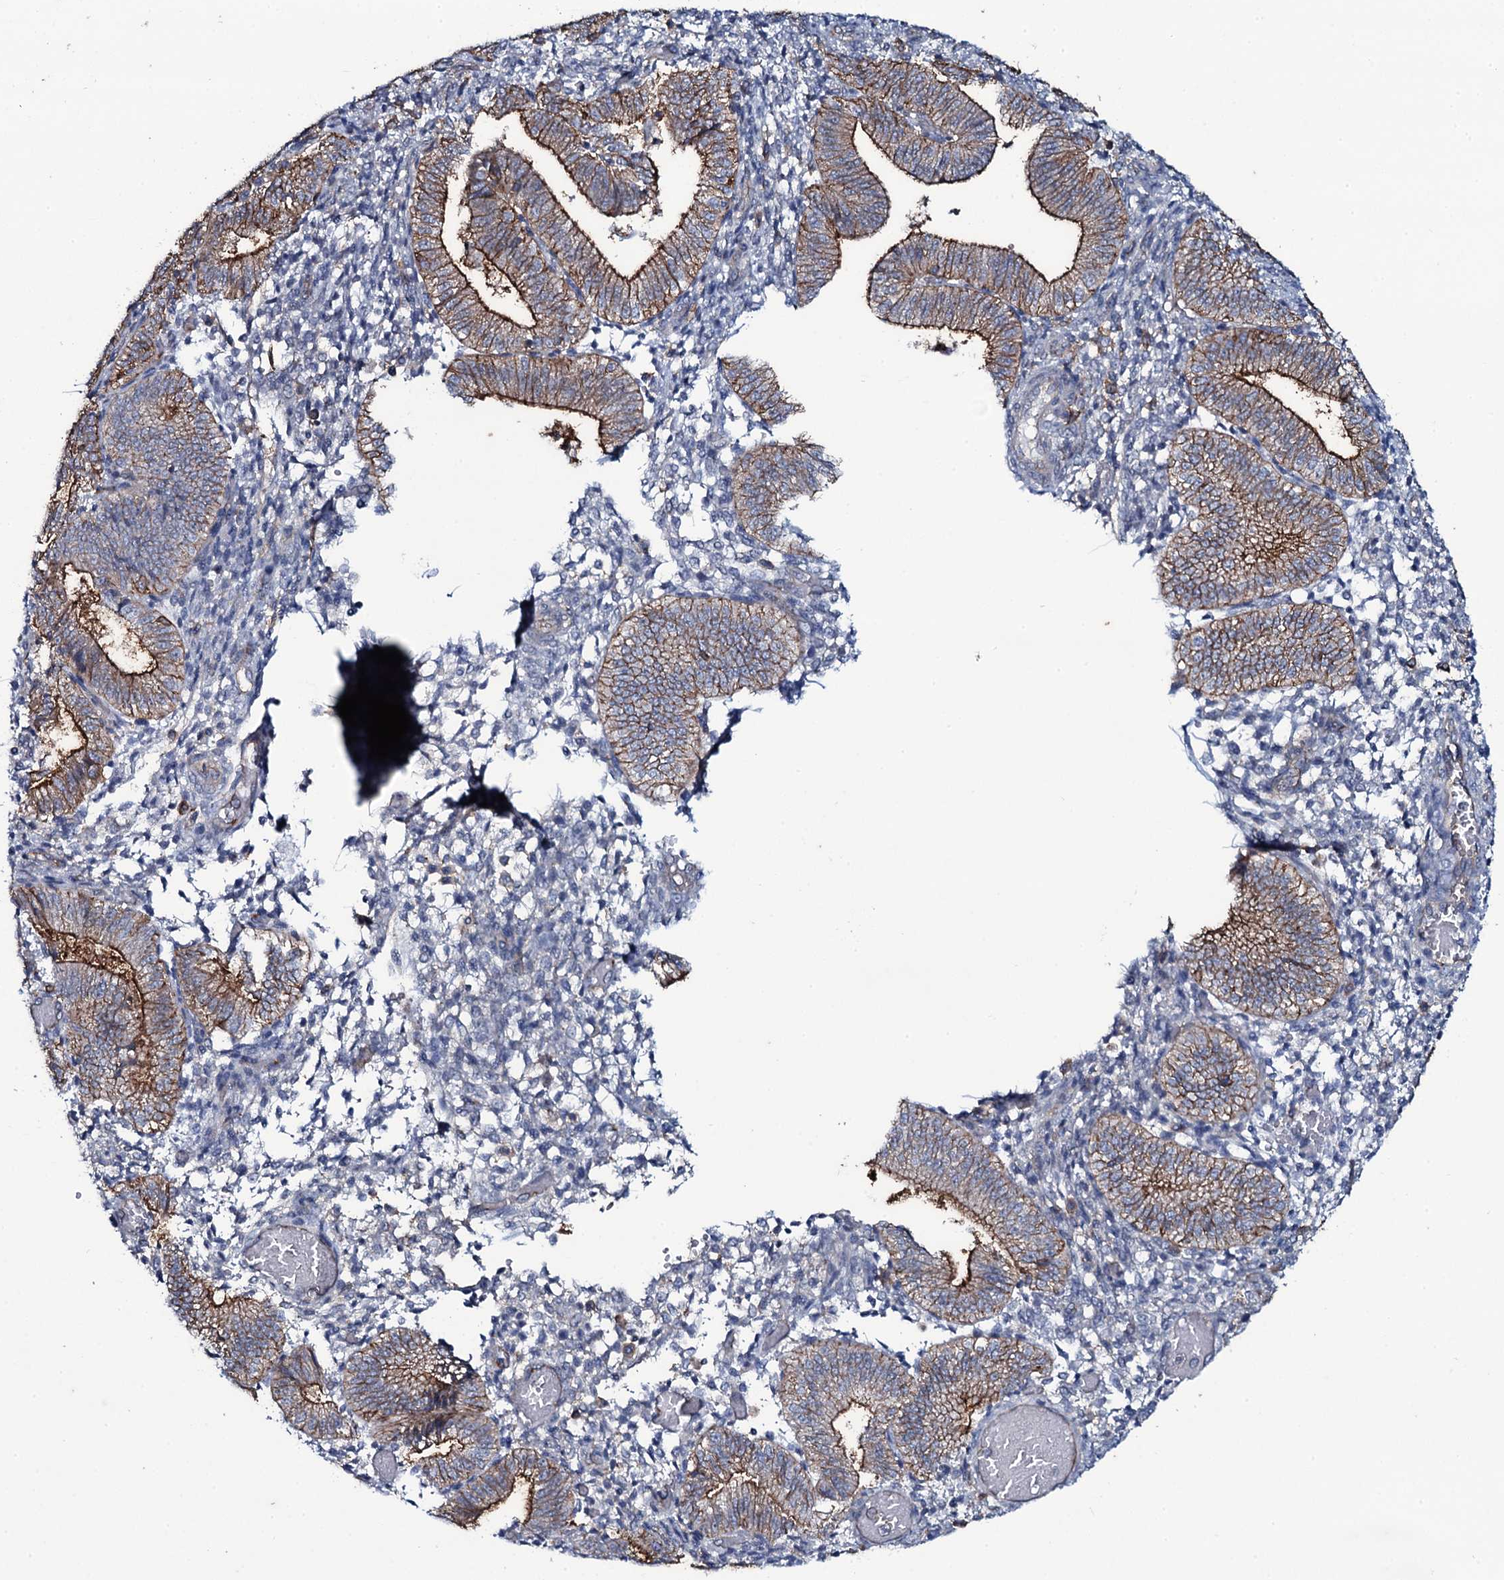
{"staining": {"intensity": "negative", "quantity": "none", "location": "none"}, "tissue": "endometrium", "cell_type": "Cells in endometrial stroma", "image_type": "normal", "snomed": [{"axis": "morphology", "description": "Normal tissue, NOS"}, {"axis": "topography", "description": "Endometrium"}], "caption": "A photomicrograph of human endometrium is negative for staining in cells in endometrial stroma.", "gene": "SNAP23", "patient": {"sex": "female", "age": 34}}